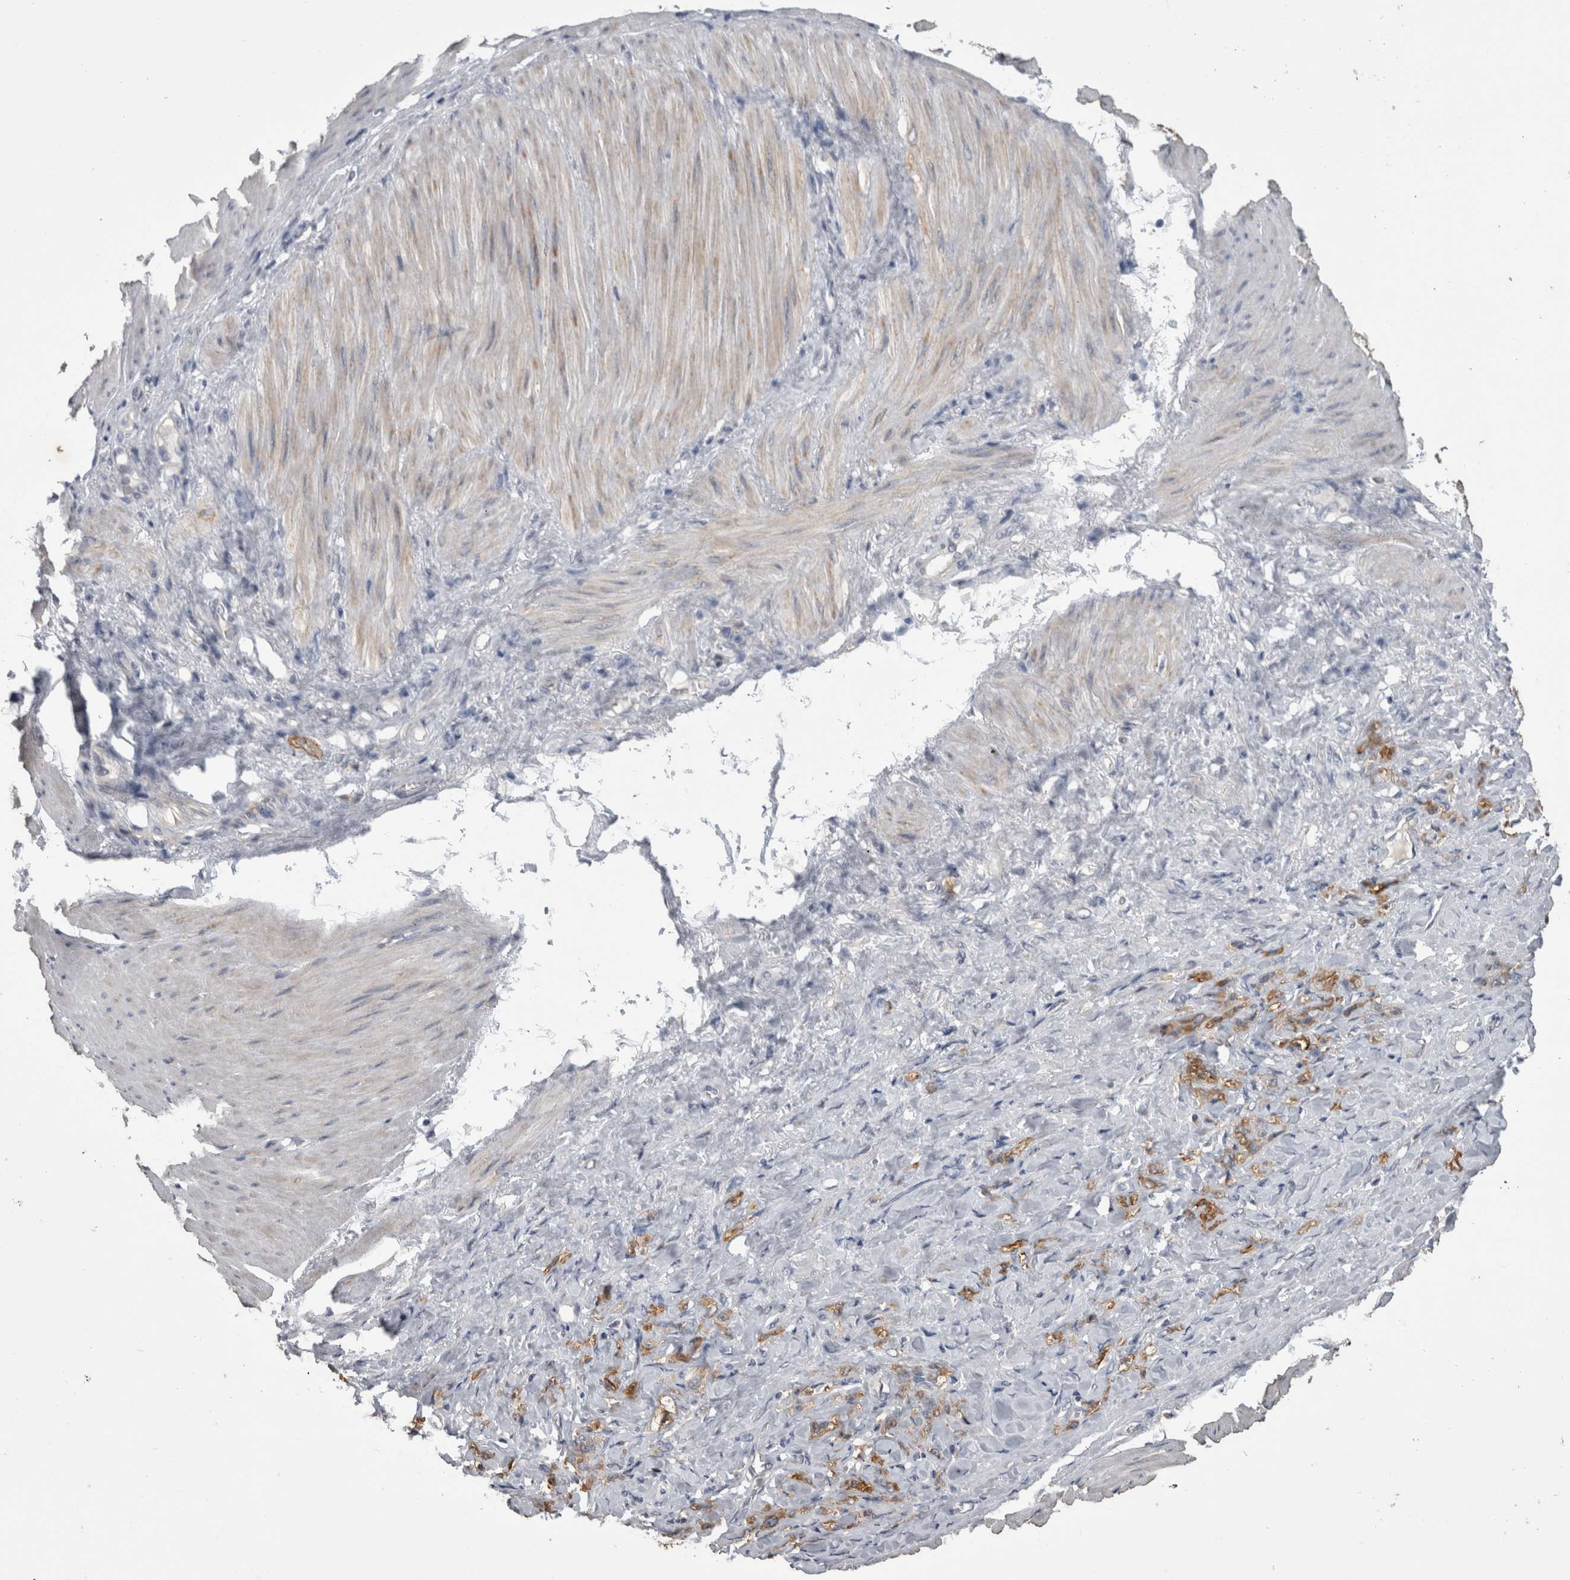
{"staining": {"intensity": "moderate", "quantity": ">75%", "location": "cytoplasmic/membranous"}, "tissue": "stomach cancer", "cell_type": "Tumor cells", "image_type": "cancer", "snomed": [{"axis": "morphology", "description": "Adenocarcinoma, NOS"}, {"axis": "topography", "description": "Stomach"}], "caption": "A photomicrograph showing moderate cytoplasmic/membranous staining in approximately >75% of tumor cells in adenocarcinoma (stomach), as visualized by brown immunohistochemical staining.", "gene": "ANXA13", "patient": {"sex": "male", "age": 82}}